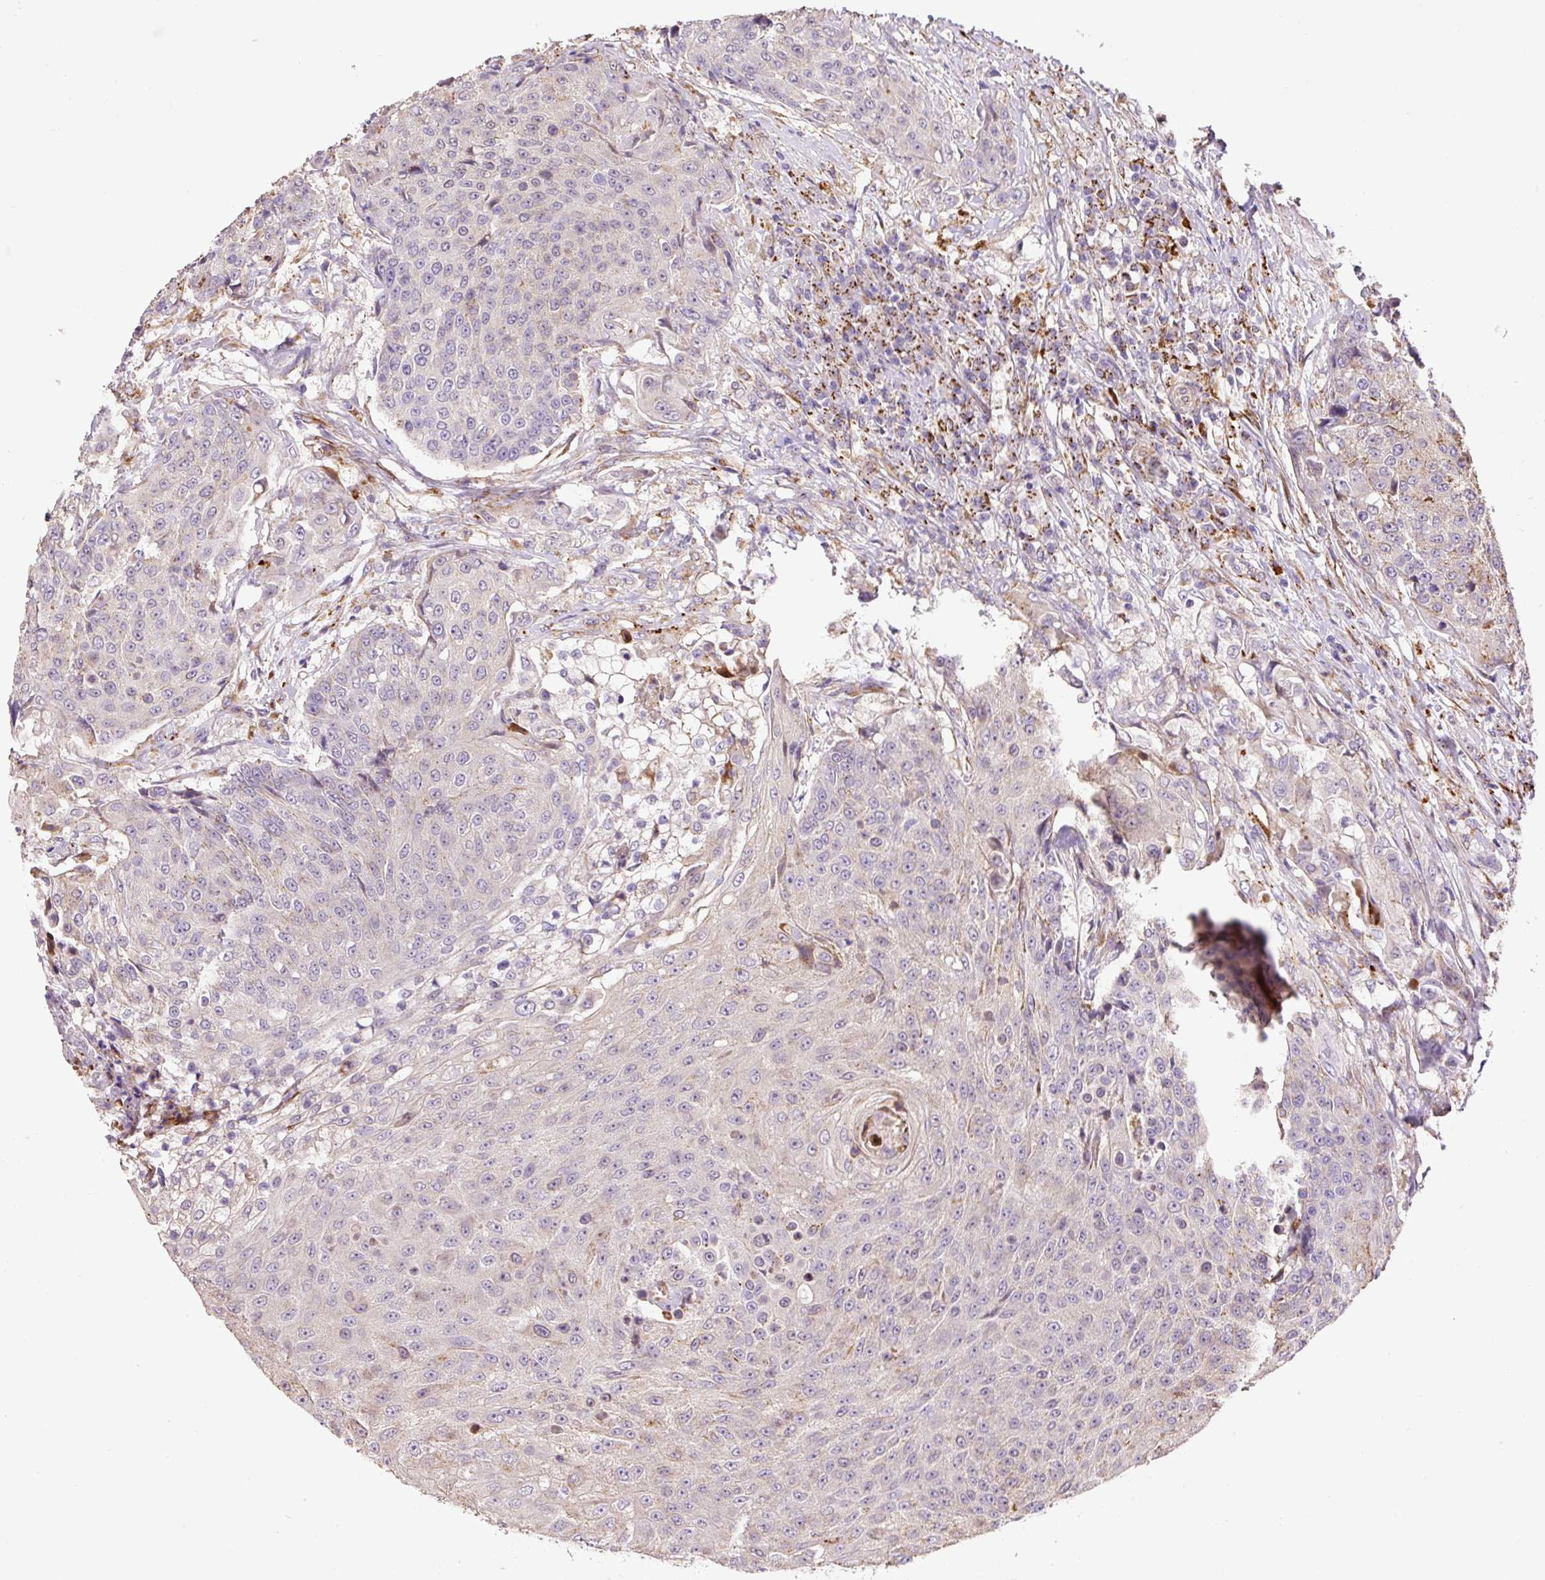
{"staining": {"intensity": "negative", "quantity": "none", "location": "none"}, "tissue": "urothelial cancer", "cell_type": "Tumor cells", "image_type": "cancer", "snomed": [{"axis": "morphology", "description": "Urothelial carcinoma, High grade"}, {"axis": "topography", "description": "Urinary bladder"}], "caption": "High magnification brightfield microscopy of urothelial cancer stained with DAB (brown) and counterstained with hematoxylin (blue): tumor cells show no significant positivity. (Brightfield microscopy of DAB IHC at high magnification).", "gene": "RNF170", "patient": {"sex": "female", "age": 63}}